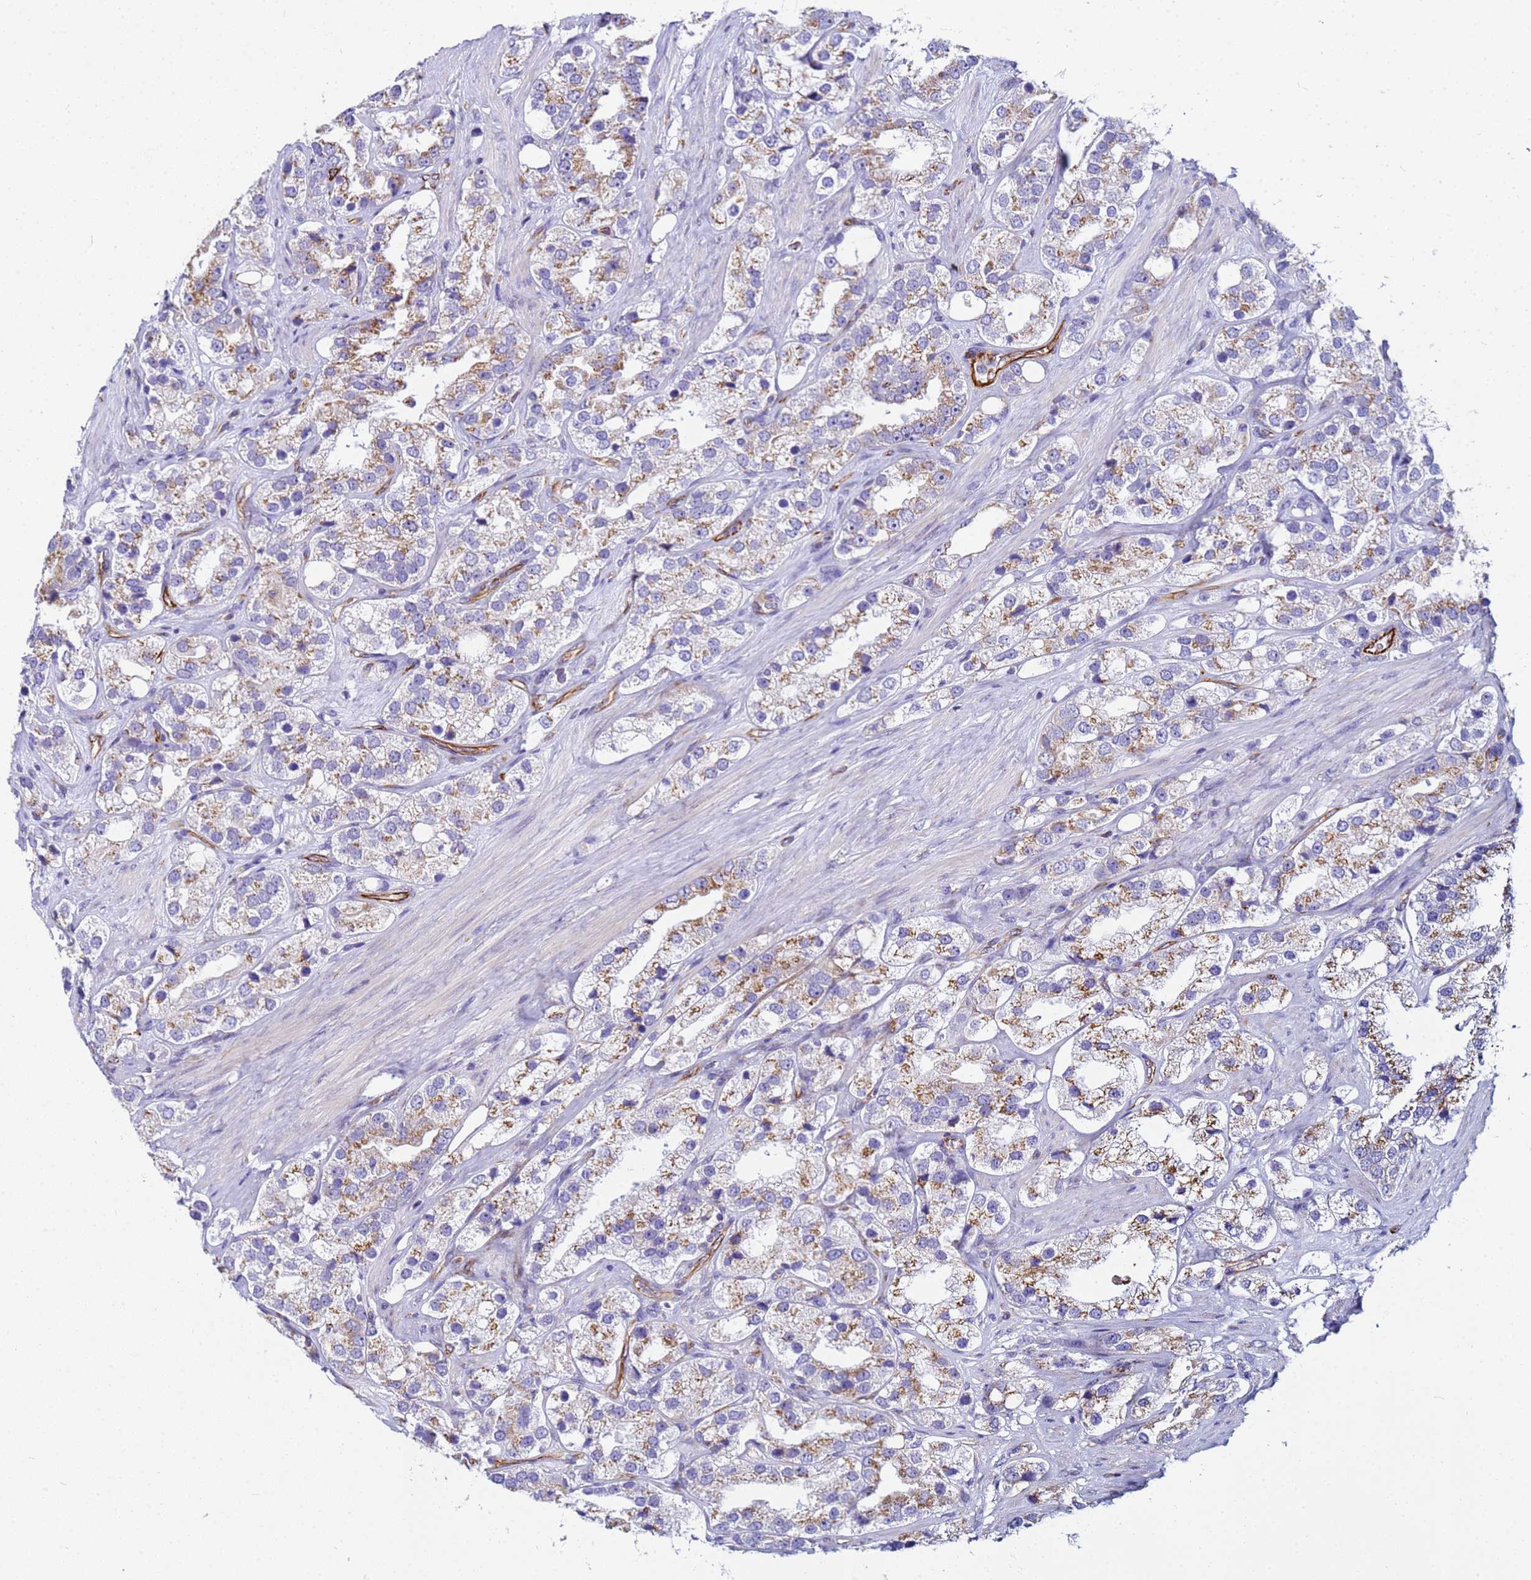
{"staining": {"intensity": "moderate", "quantity": "25%-75%", "location": "cytoplasmic/membranous"}, "tissue": "prostate cancer", "cell_type": "Tumor cells", "image_type": "cancer", "snomed": [{"axis": "morphology", "description": "Adenocarcinoma, NOS"}, {"axis": "topography", "description": "Prostate"}], "caption": "Immunohistochemistry histopathology image of neoplastic tissue: prostate adenocarcinoma stained using immunohistochemistry (IHC) reveals medium levels of moderate protein expression localized specifically in the cytoplasmic/membranous of tumor cells, appearing as a cytoplasmic/membranous brown color.", "gene": "UBXN2B", "patient": {"sex": "male", "age": 79}}